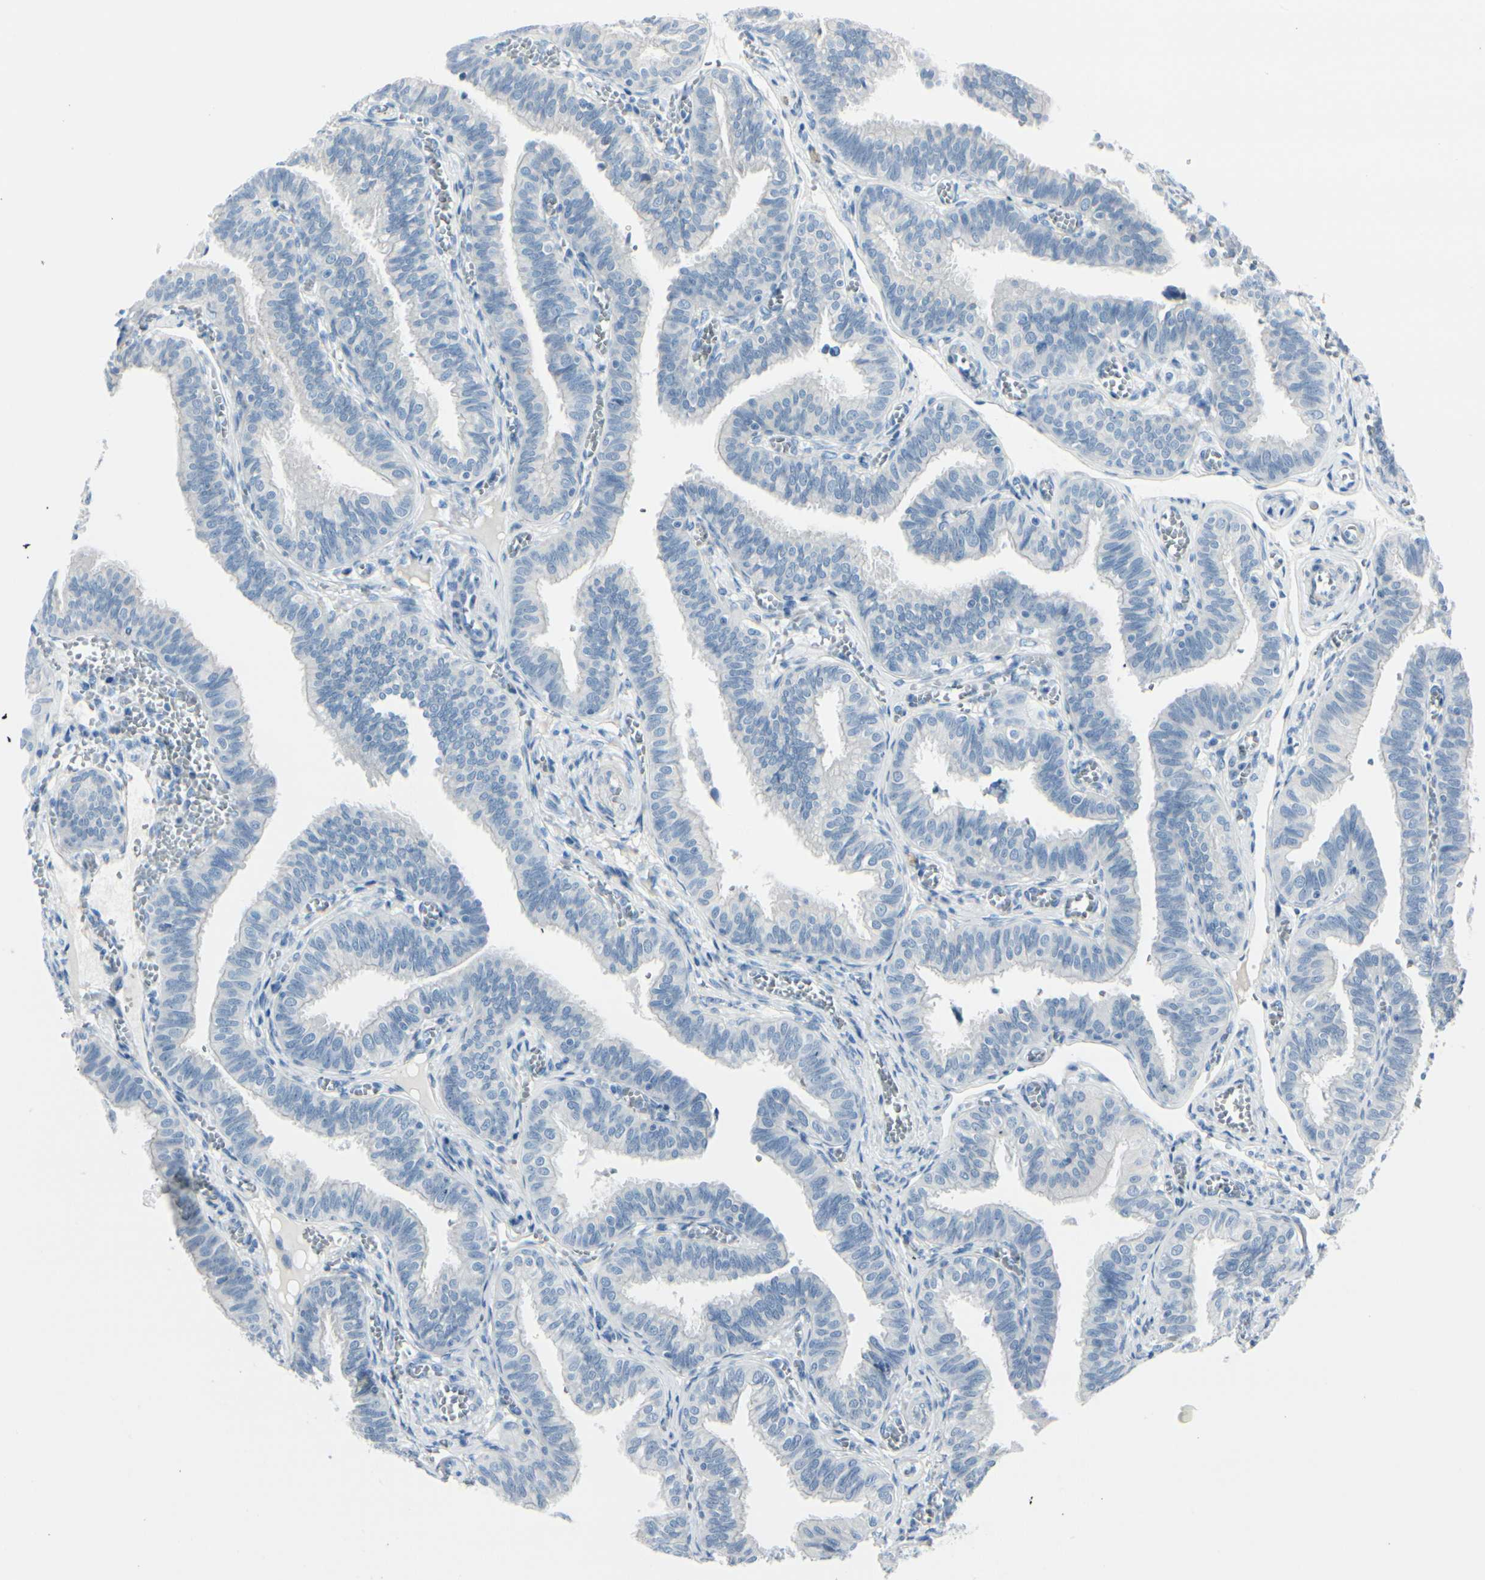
{"staining": {"intensity": "moderate", "quantity": "<25%", "location": "cytoplasmic/membranous"}, "tissue": "fallopian tube", "cell_type": "Glandular cells", "image_type": "normal", "snomed": [{"axis": "morphology", "description": "Normal tissue, NOS"}, {"axis": "topography", "description": "Fallopian tube"}], "caption": "Benign fallopian tube displays moderate cytoplasmic/membranous positivity in approximately <25% of glandular cells, visualized by immunohistochemistry. The staining was performed using DAB (3,3'-diaminobenzidine) to visualize the protein expression in brown, while the nuclei were stained in blue with hematoxylin (Magnification: 20x).", "gene": "CDHR5", "patient": {"sex": "female", "age": 46}}